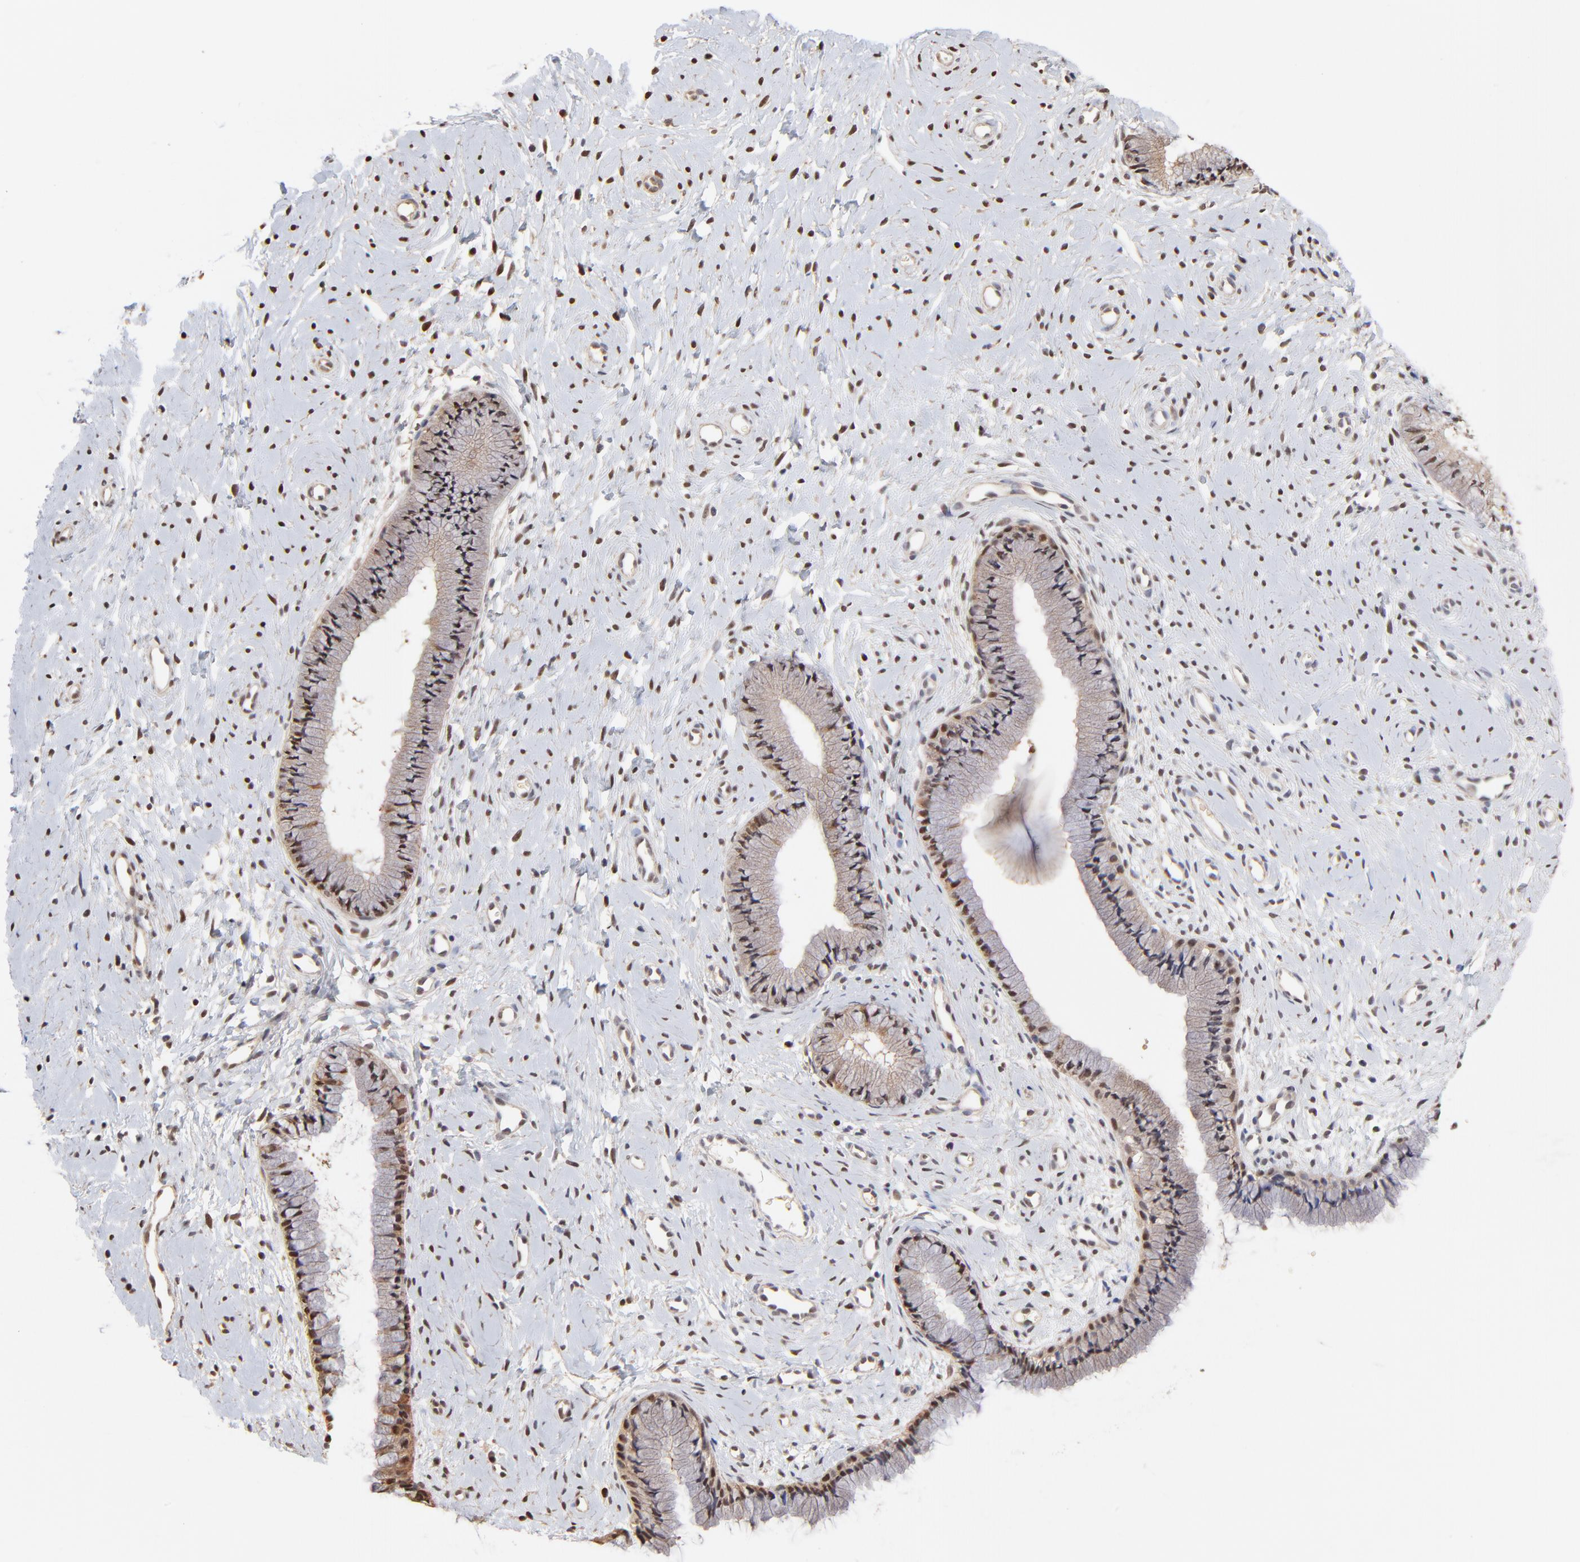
{"staining": {"intensity": "moderate", "quantity": ">75%", "location": "nuclear"}, "tissue": "cervix", "cell_type": "Glandular cells", "image_type": "normal", "snomed": [{"axis": "morphology", "description": "Normal tissue, NOS"}, {"axis": "topography", "description": "Cervix"}], "caption": "DAB immunohistochemical staining of normal human cervix displays moderate nuclear protein expression in approximately >75% of glandular cells.", "gene": "BIRC5", "patient": {"sex": "female", "age": 46}}